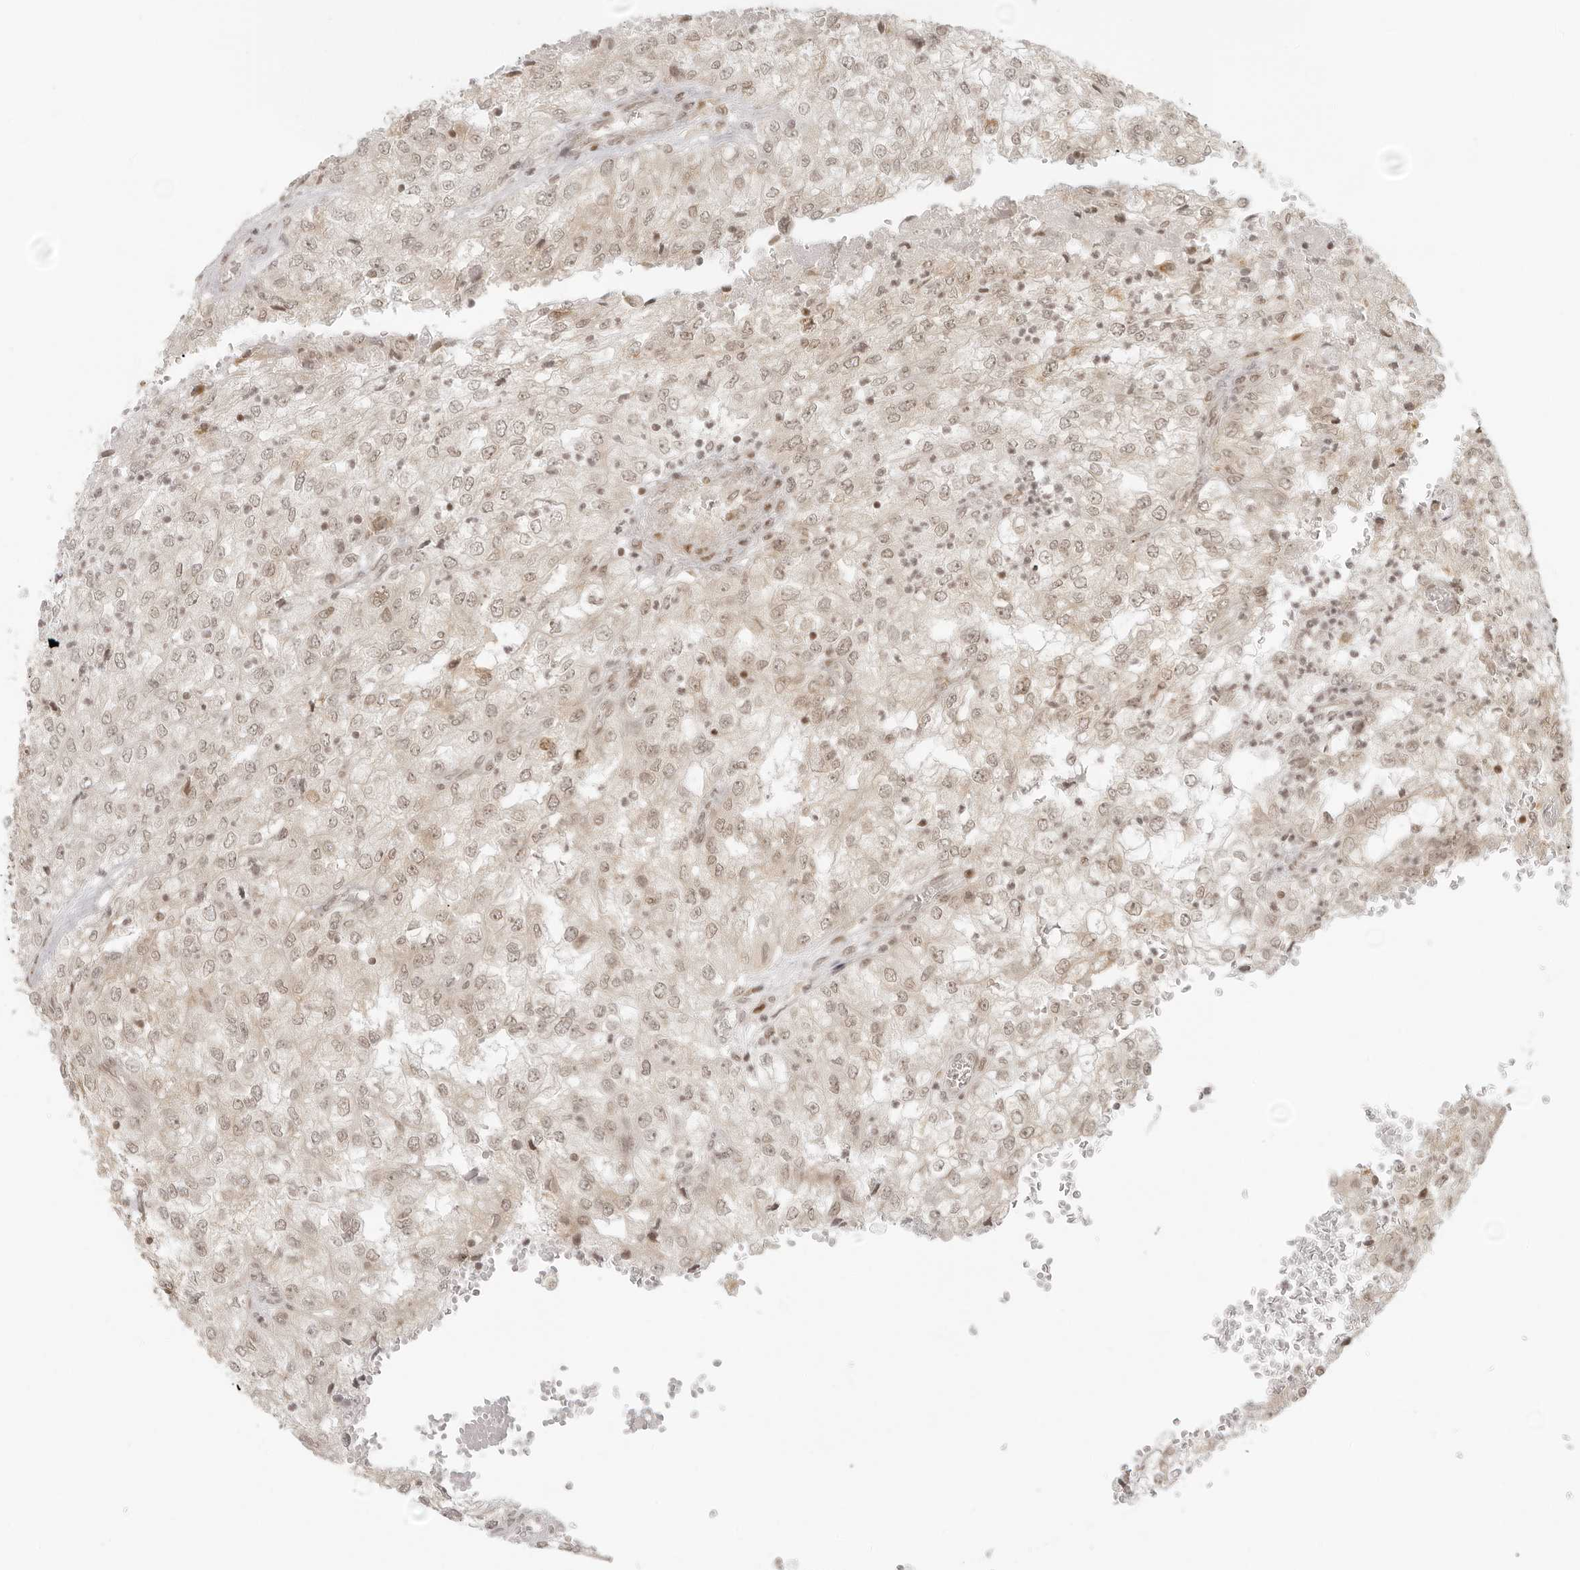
{"staining": {"intensity": "weak", "quantity": ">75%", "location": "nuclear"}, "tissue": "renal cancer", "cell_type": "Tumor cells", "image_type": "cancer", "snomed": [{"axis": "morphology", "description": "Adenocarcinoma, NOS"}, {"axis": "topography", "description": "Kidney"}], "caption": "Renal cancer (adenocarcinoma) stained for a protein (brown) displays weak nuclear positive expression in approximately >75% of tumor cells.", "gene": "ZNF407", "patient": {"sex": "female", "age": 54}}